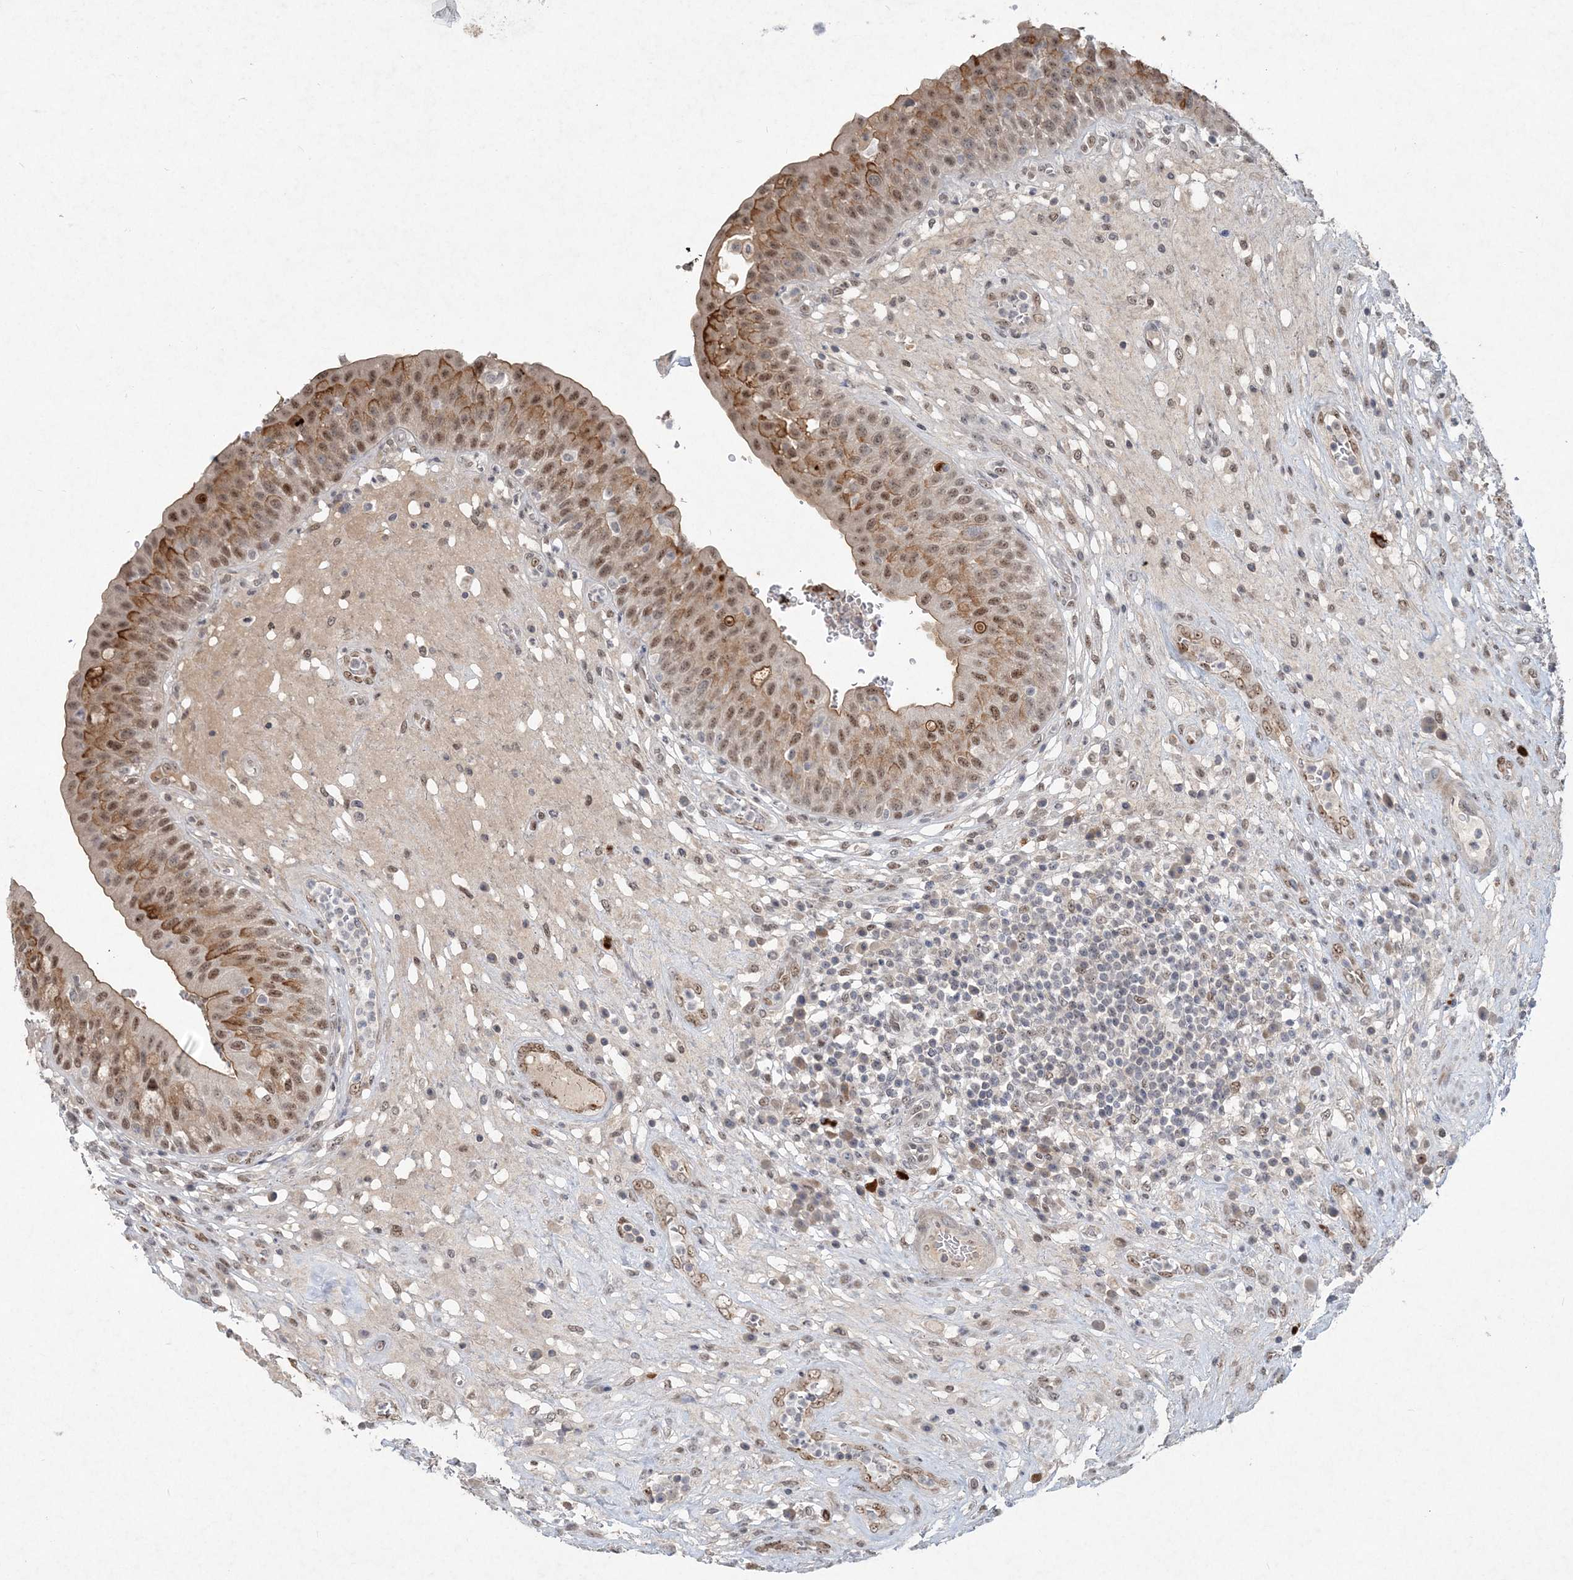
{"staining": {"intensity": "moderate", "quantity": ">75%", "location": "cytoplasmic/membranous,nuclear"}, "tissue": "urinary bladder", "cell_type": "Urothelial cells", "image_type": "normal", "snomed": [{"axis": "morphology", "description": "Normal tissue, NOS"}, {"axis": "topography", "description": "Urinary bladder"}], "caption": "Urinary bladder stained for a protein (brown) shows moderate cytoplasmic/membranous,nuclear positive staining in approximately >75% of urothelial cells.", "gene": "GIN1", "patient": {"sex": "female", "age": 62}}